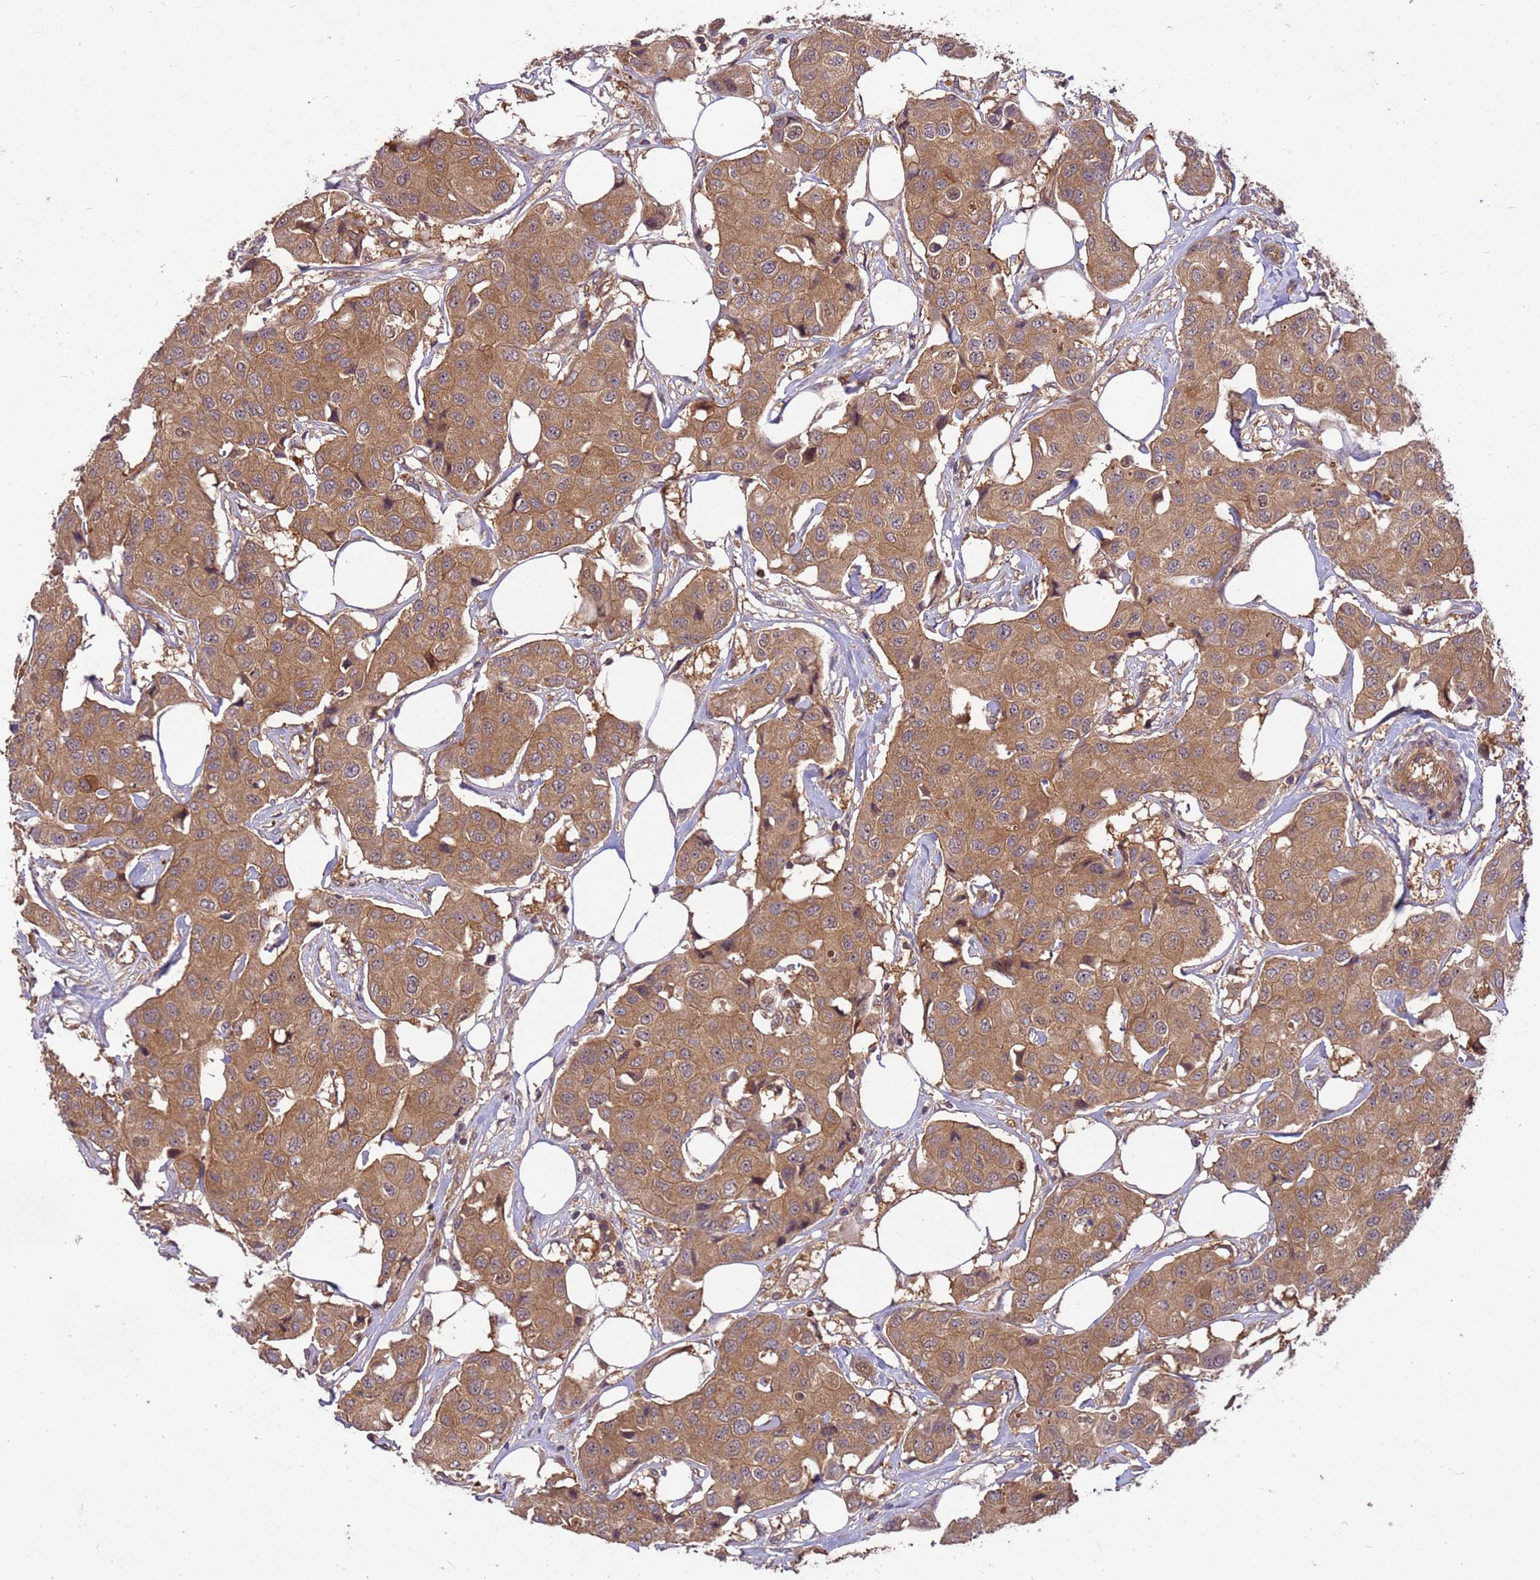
{"staining": {"intensity": "moderate", "quantity": ">75%", "location": "cytoplasmic/membranous"}, "tissue": "breast cancer", "cell_type": "Tumor cells", "image_type": "cancer", "snomed": [{"axis": "morphology", "description": "Duct carcinoma"}, {"axis": "topography", "description": "Breast"}], "caption": "Brown immunohistochemical staining in breast cancer (invasive ductal carcinoma) shows moderate cytoplasmic/membranous expression in approximately >75% of tumor cells.", "gene": "PPP2CB", "patient": {"sex": "female", "age": 80}}